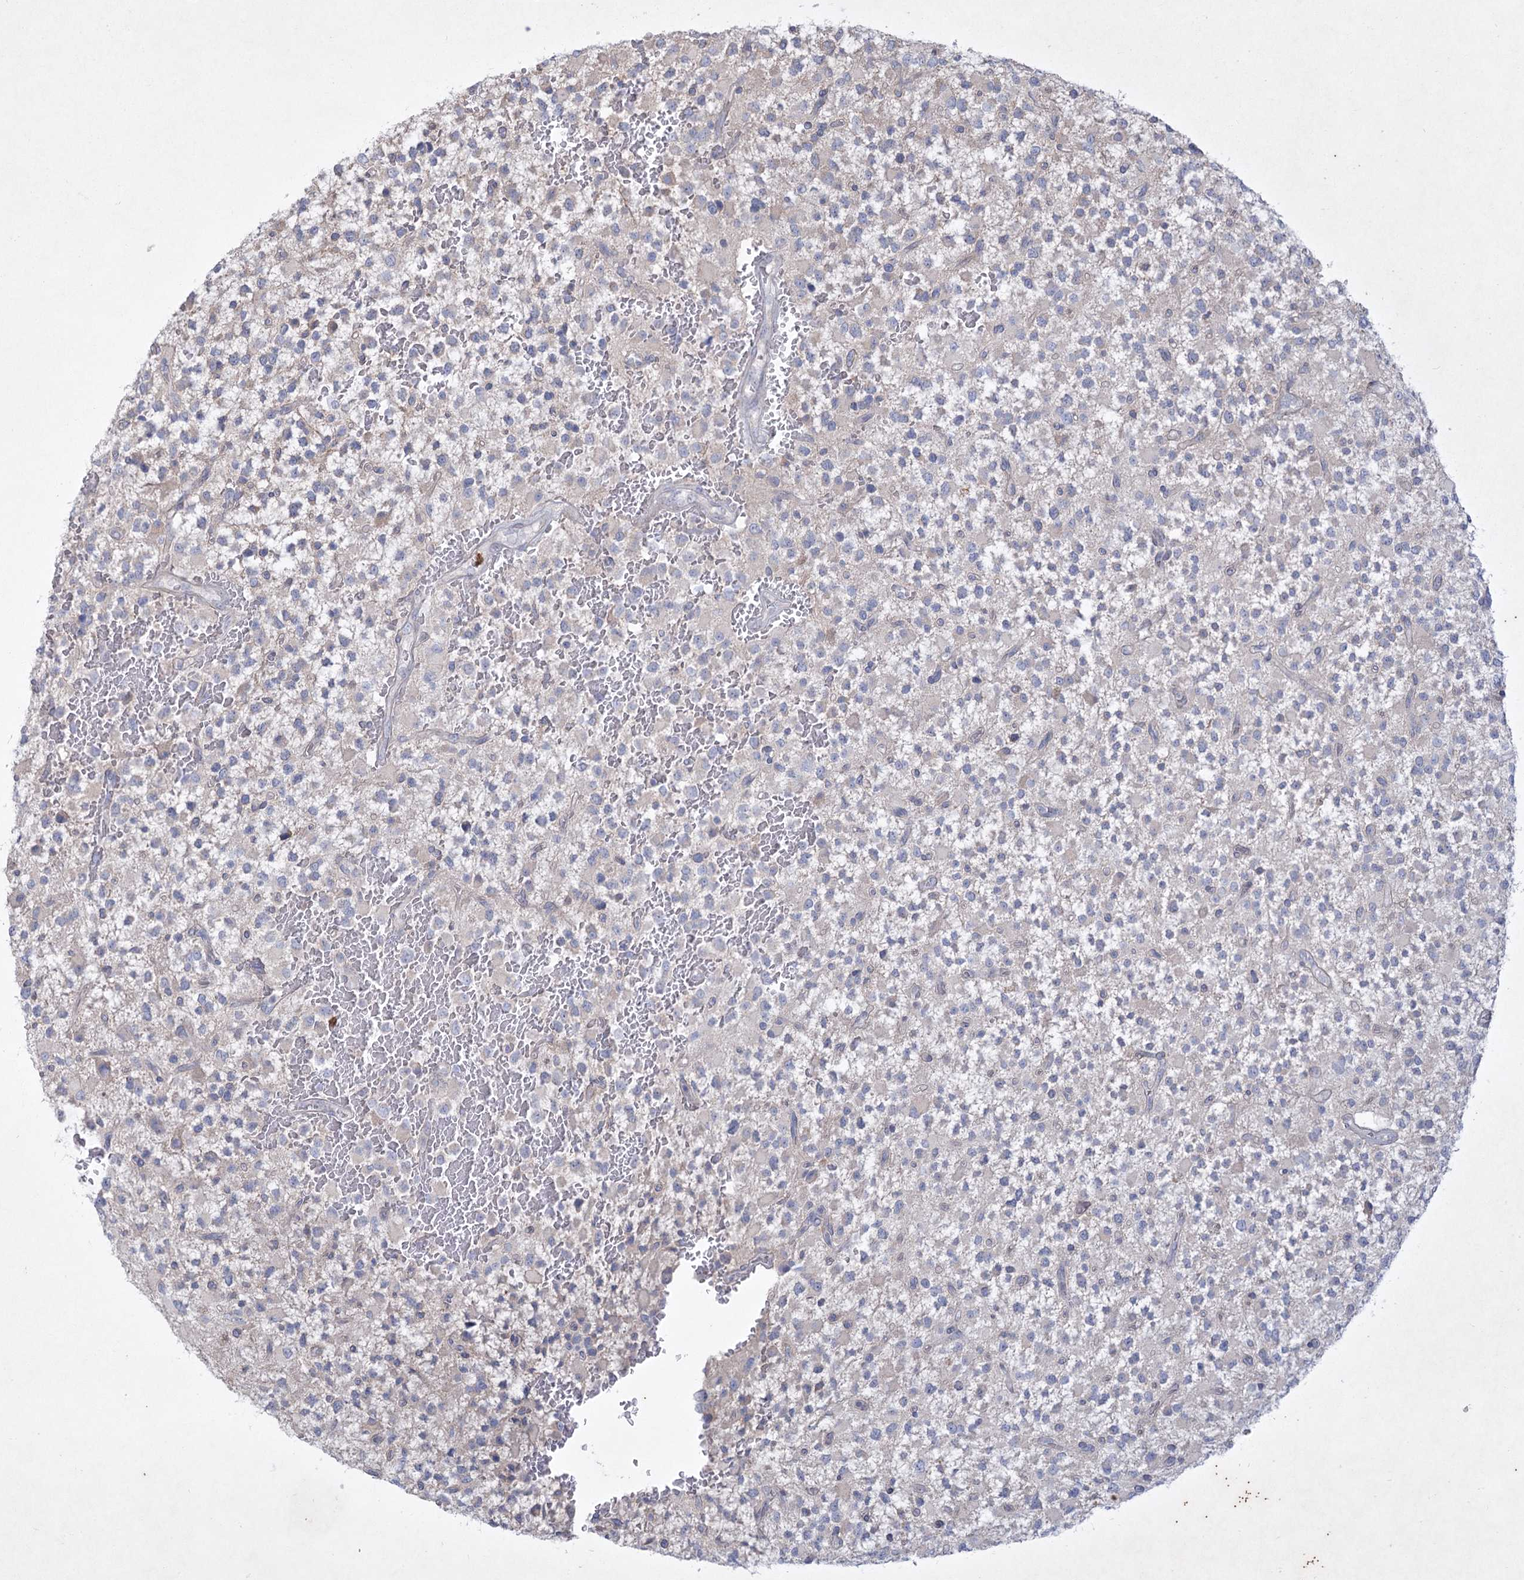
{"staining": {"intensity": "negative", "quantity": "none", "location": "none"}, "tissue": "glioma", "cell_type": "Tumor cells", "image_type": "cancer", "snomed": [{"axis": "morphology", "description": "Glioma, malignant, High grade"}, {"axis": "topography", "description": "Brain"}], "caption": "Micrograph shows no protein expression in tumor cells of malignant glioma (high-grade) tissue.", "gene": "PLA2G12A", "patient": {"sex": "male", "age": 34}}